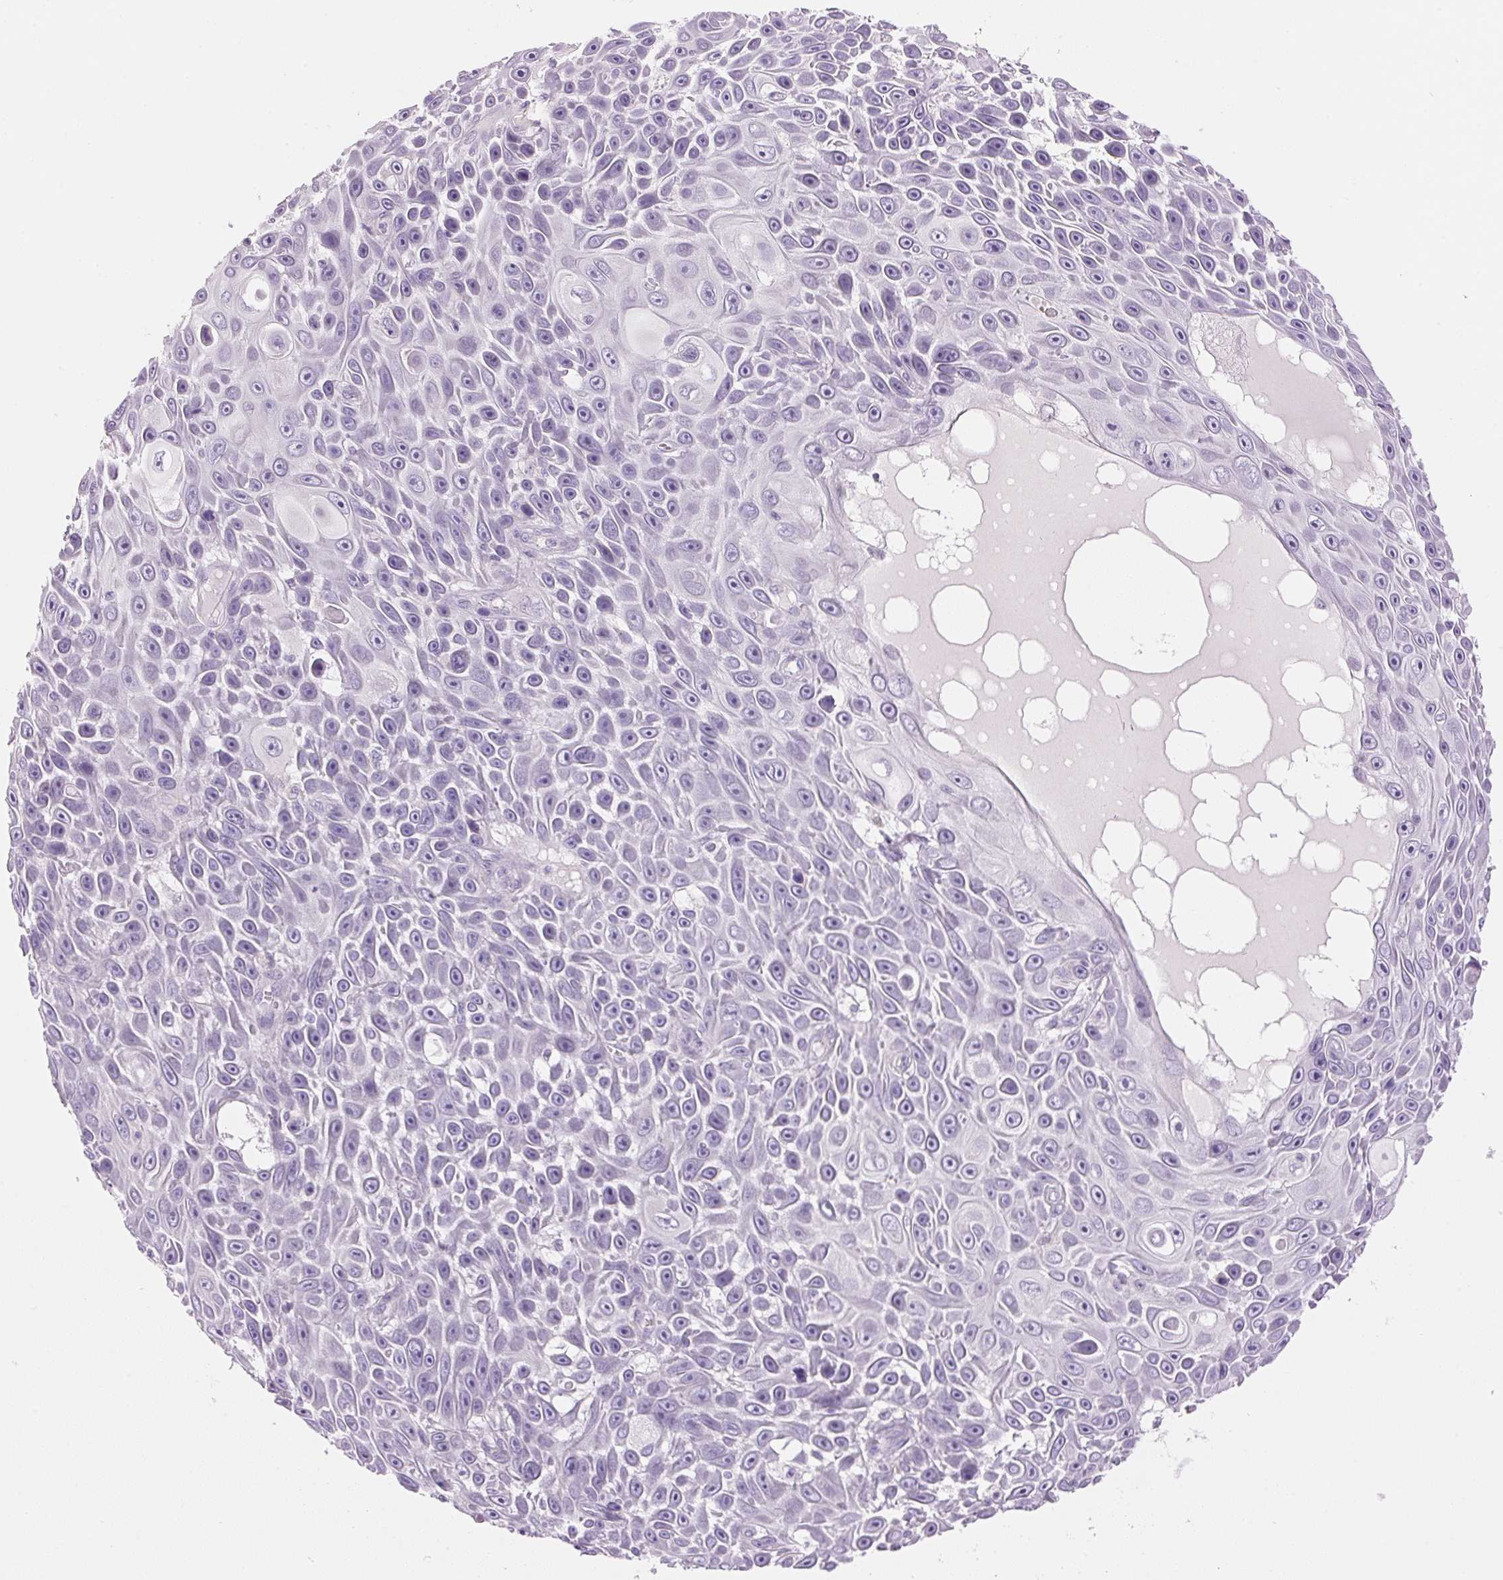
{"staining": {"intensity": "negative", "quantity": "none", "location": "none"}, "tissue": "skin cancer", "cell_type": "Tumor cells", "image_type": "cancer", "snomed": [{"axis": "morphology", "description": "Squamous cell carcinoma, NOS"}, {"axis": "topography", "description": "Skin"}], "caption": "Tumor cells show no significant expression in squamous cell carcinoma (skin). (DAB immunohistochemistry (IHC) with hematoxylin counter stain).", "gene": "HSD17B2", "patient": {"sex": "male", "age": 82}}